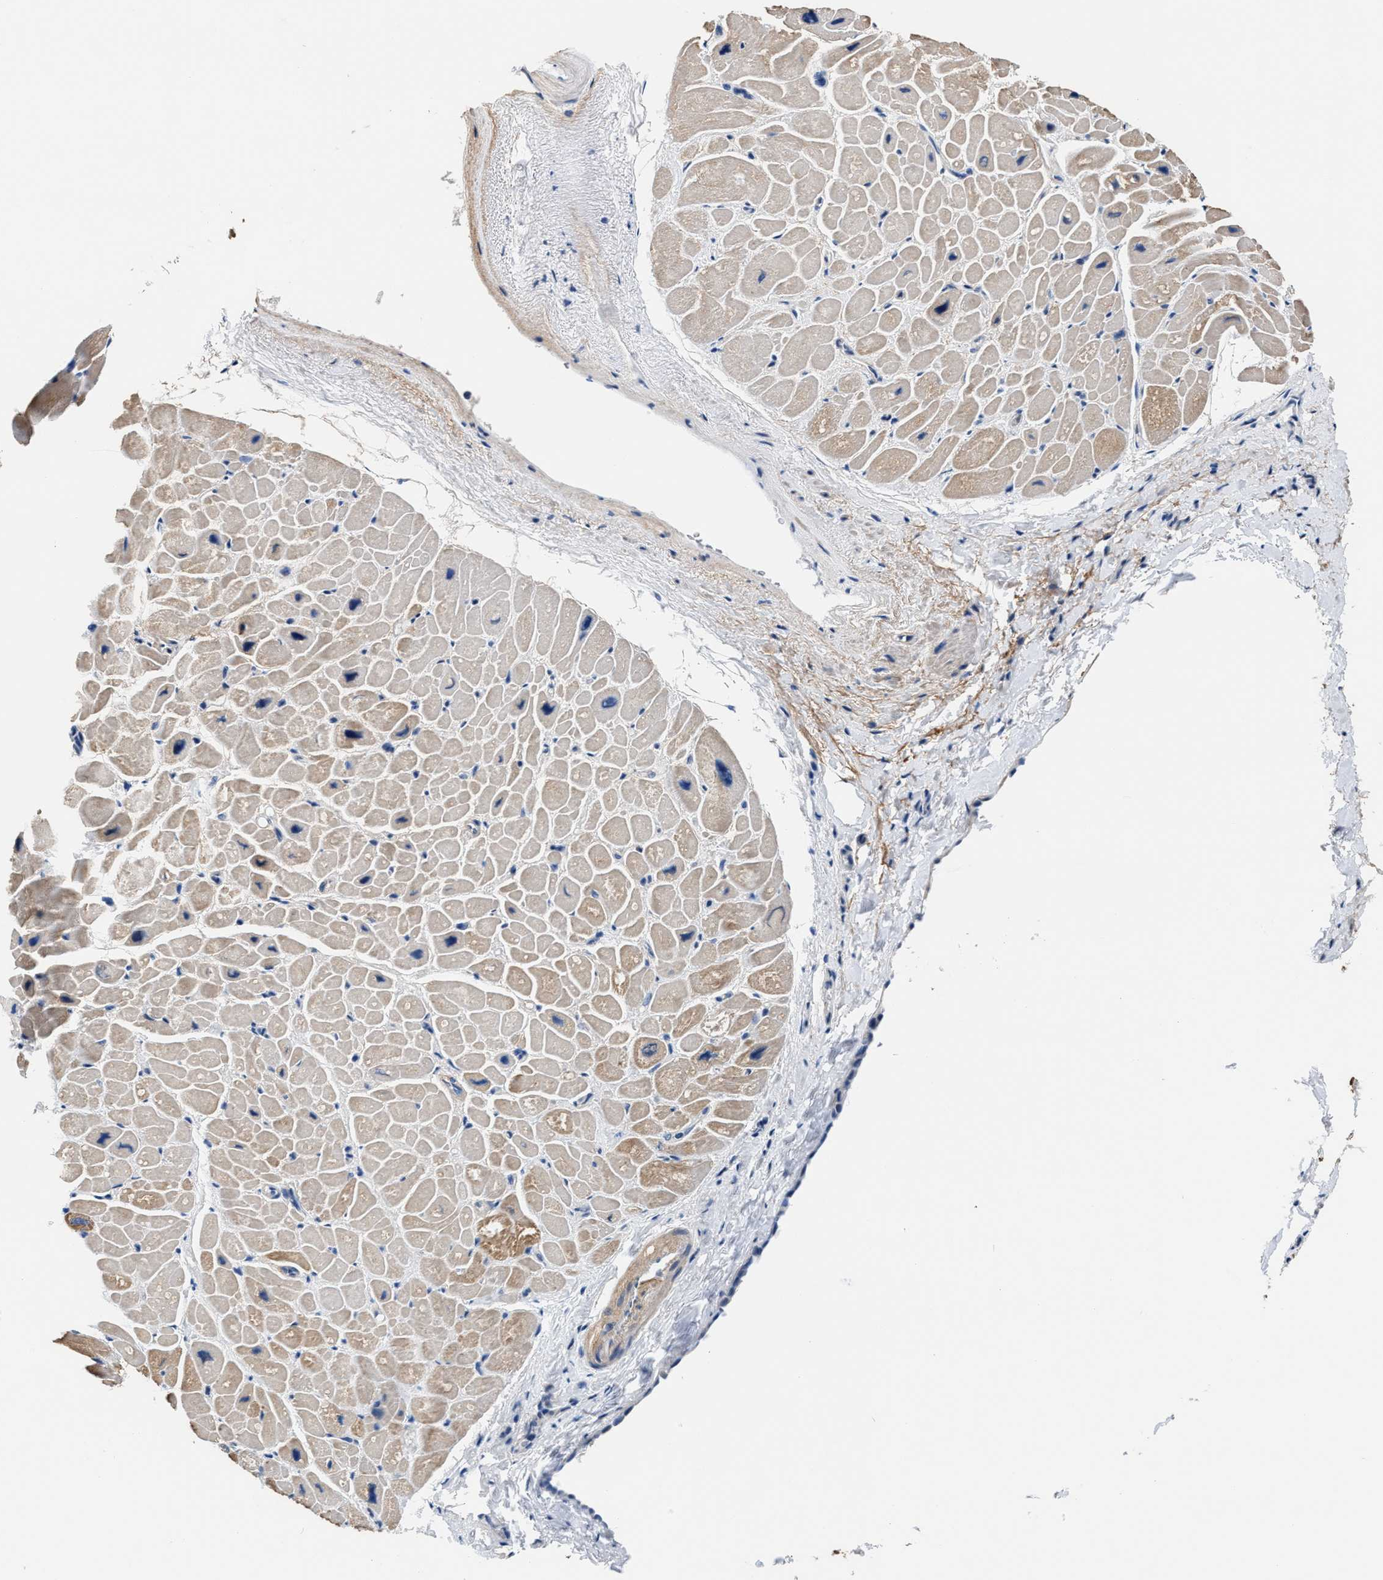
{"staining": {"intensity": "moderate", "quantity": ">75%", "location": "cytoplasmic/membranous"}, "tissue": "heart muscle", "cell_type": "Cardiomyocytes", "image_type": "normal", "snomed": [{"axis": "morphology", "description": "Normal tissue, NOS"}, {"axis": "topography", "description": "Heart"}], "caption": "An immunohistochemistry (IHC) image of normal tissue is shown. Protein staining in brown highlights moderate cytoplasmic/membranous positivity in heart muscle within cardiomyocytes. The protein is shown in brown color, while the nuclei are stained blue.", "gene": "MYH3", "patient": {"sex": "male", "age": 49}}